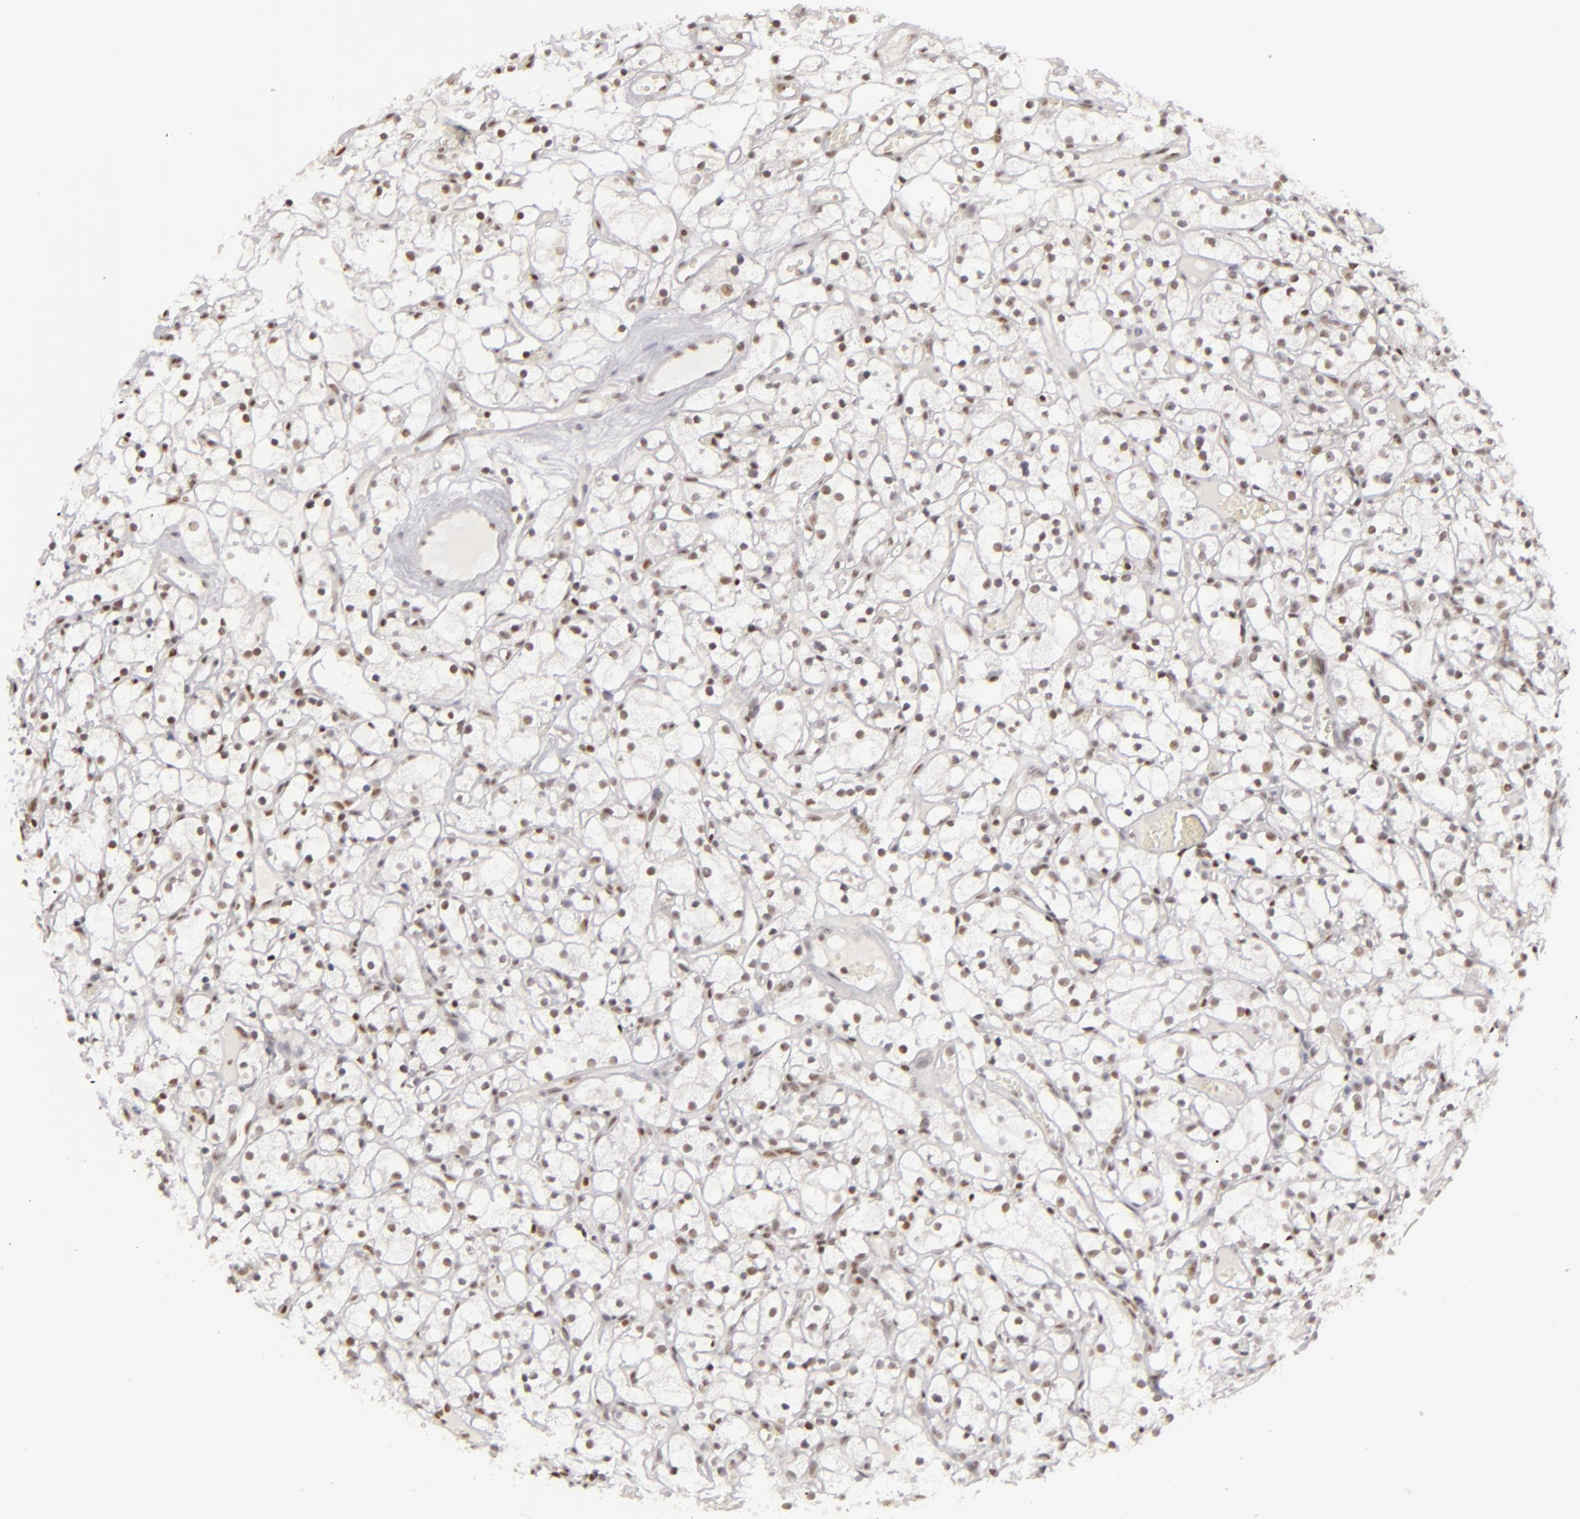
{"staining": {"intensity": "weak", "quantity": "25%-75%", "location": "nuclear"}, "tissue": "renal cancer", "cell_type": "Tumor cells", "image_type": "cancer", "snomed": [{"axis": "morphology", "description": "Adenocarcinoma, NOS"}, {"axis": "topography", "description": "Kidney"}], "caption": "Weak nuclear protein staining is identified in about 25%-75% of tumor cells in renal adenocarcinoma. Using DAB (3,3'-diaminobenzidine) (brown) and hematoxylin (blue) stains, captured at high magnification using brightfield microscopy.", "gene": "DAXX", "patient": {"sex": "male", "age": 61}}